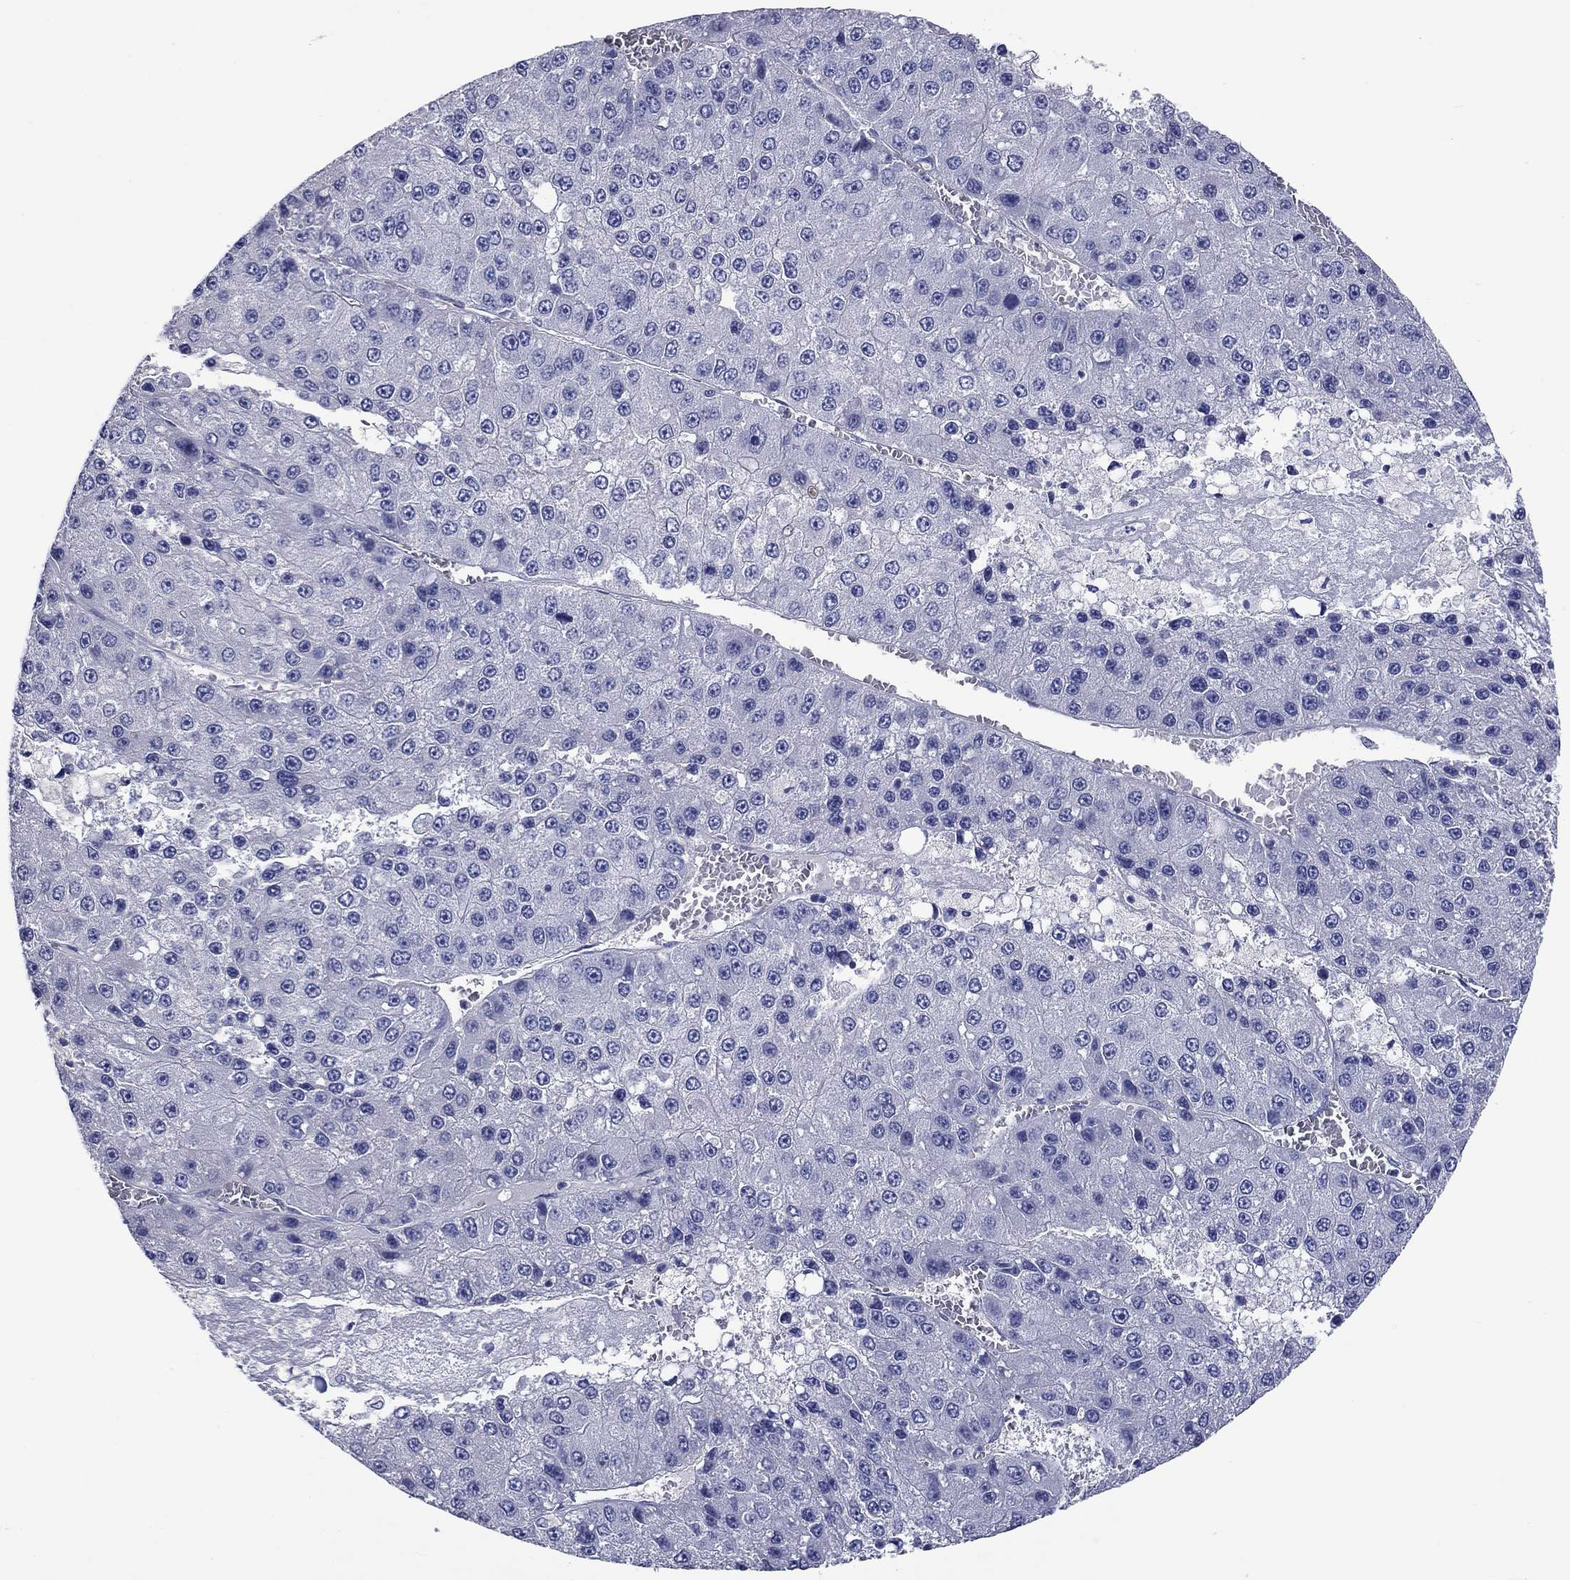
{"staining": {"intensity": "negative", "quantity": "none", "location": "none"}, "tissue": "liver cancer", "cell_type": "Tumor cells", "image_type": "cancer", "snomed": [{"axis": "morphology", "description": "Carcinoma, Hepatocellular, NOS"}, {"axis": "topography", "description": "Liver"}], "caption": "High power microscopy photomicrograph of an immunohistochemistry (IHC) image of liver hepatocellular carcinoma, revealing no significant staining in tumor cells.", "gene": "CNDP1", "patient": {"sex": "female", "age": 73}}